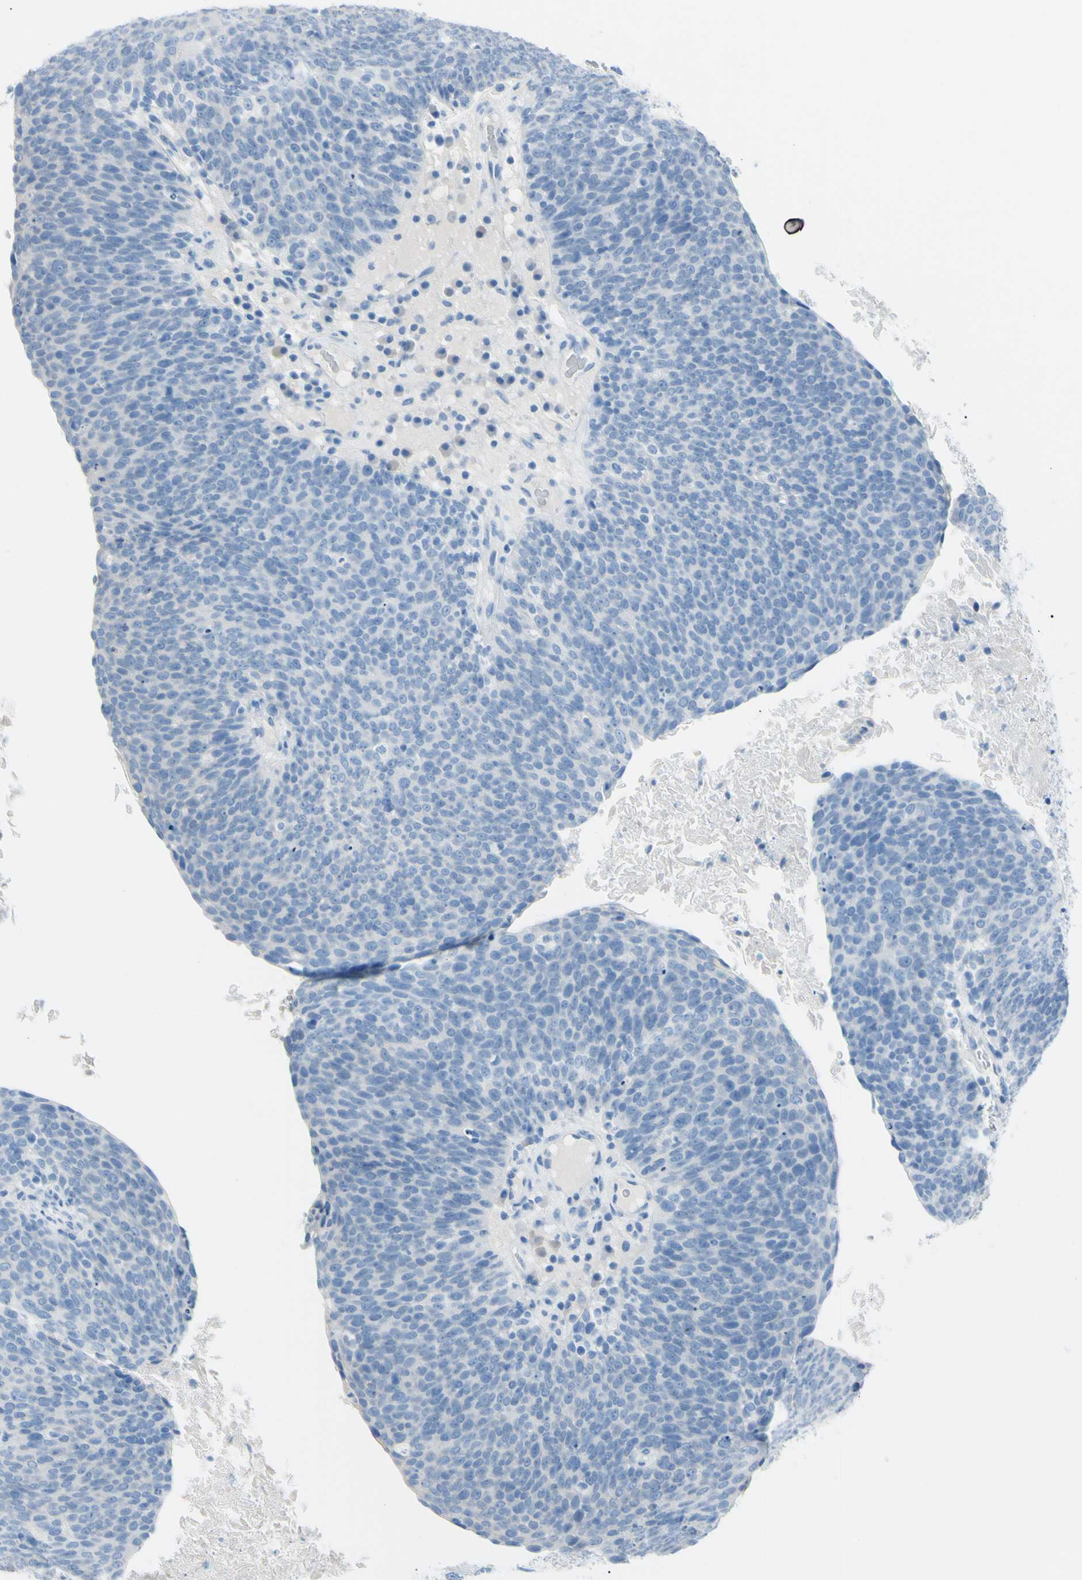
{"staining": {"intensity": "negative", "quantity": "none", "location": "none"}, "tissue": "head and neck cancer", "cell_type": "Tumor cells", "image_type": "cancer", "snomed": [{"axis": "morphology", "description": "Squamous cell carcinoma, NOS"}, {"axis": "morphology", "description": "Squamous cell carcinoma, metastatic, NOS"}, {"axis": "topography", "description": "Lymph node"}, {"axis": "topography", "description": "Head-Neck"}], "caption": "This is an immunohistochemistry (IHC) micrograph of human head and neck cancer (metastatic squamous cell carcinoma). There is no positivity in tumor cells.", "gene": "TFPI2", "patient": {"sex": "male", "age": 62}}